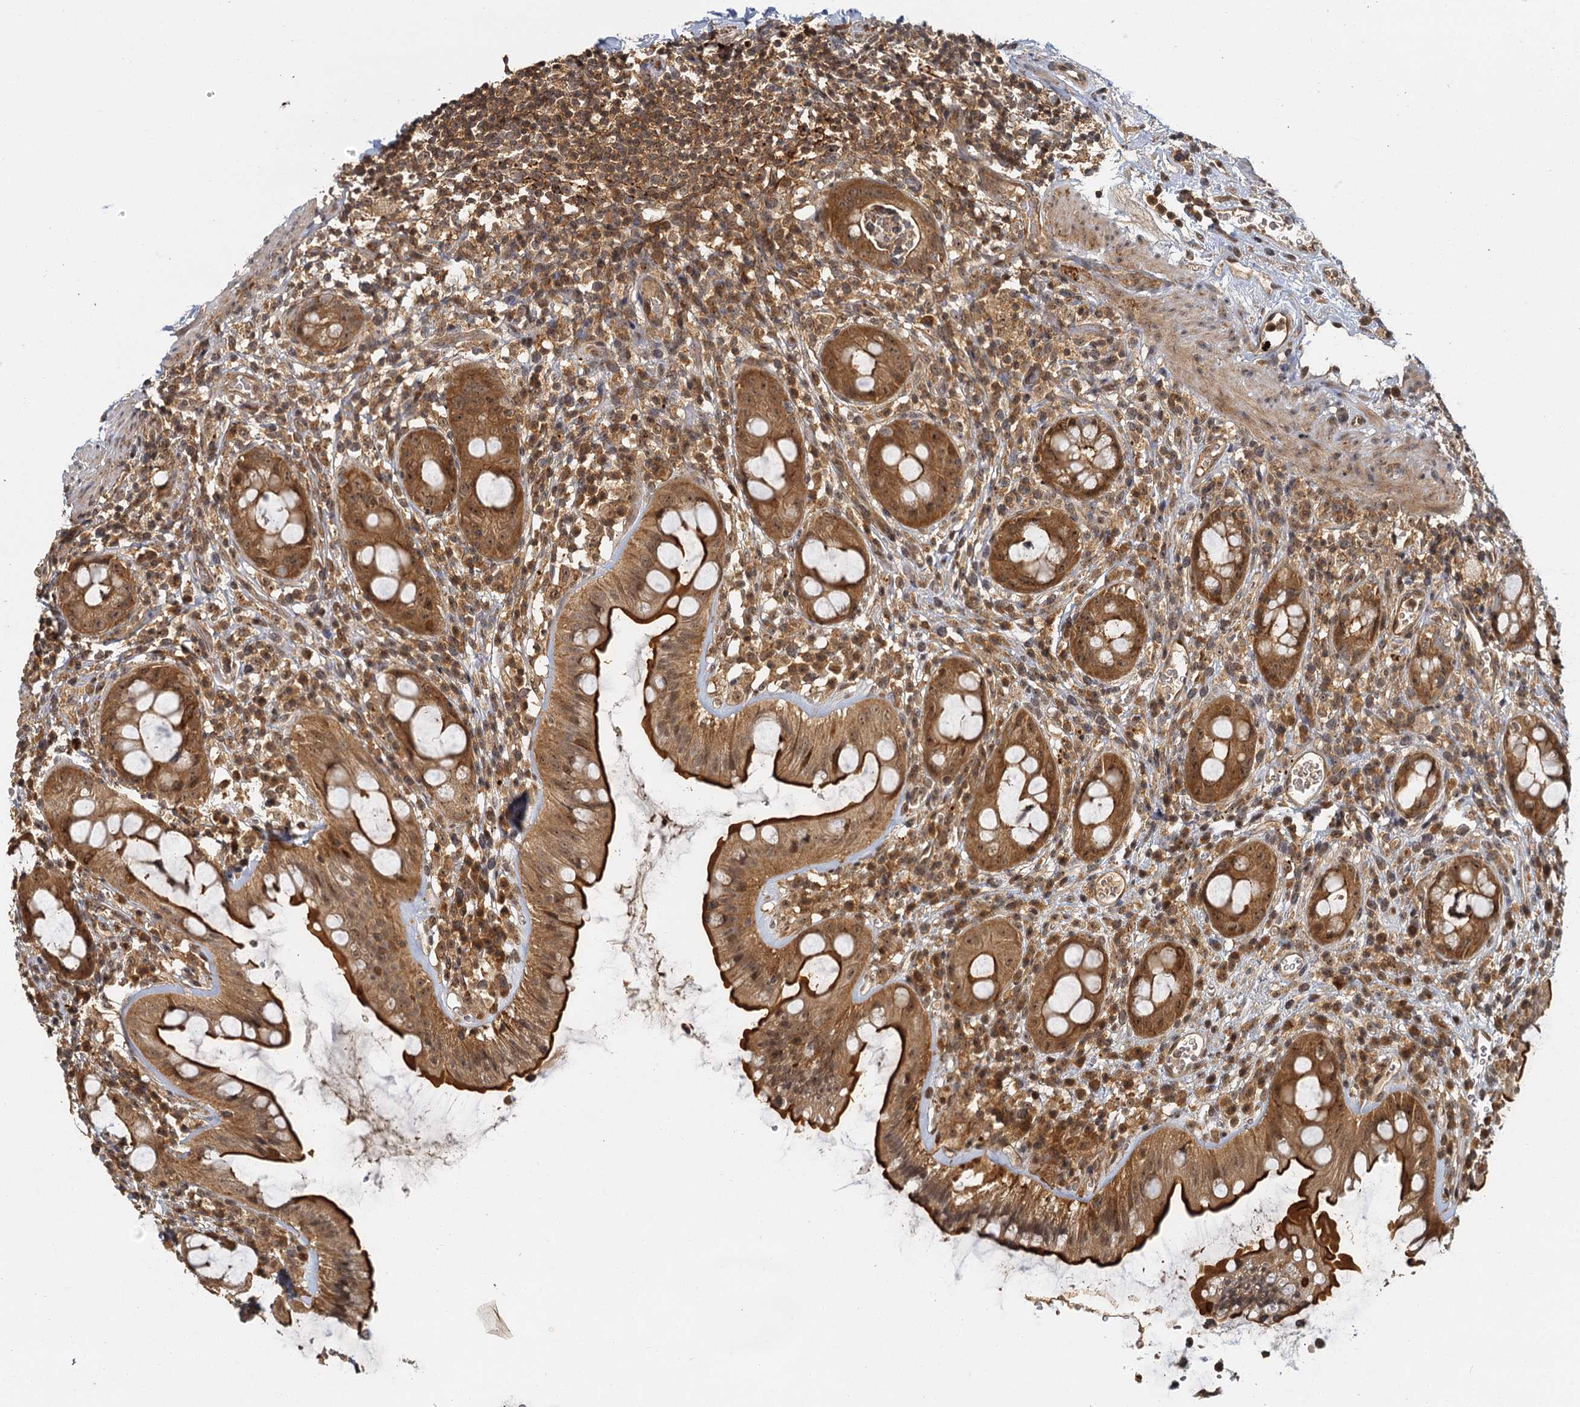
{"staining": {"intensity": "strong", "quantity": ">75%", "location": "cytoplasmic/membranous,nuclear"}, "tissue": "rectum", "cell_type": "Glandular cells", "image_type": "normal", "snomed": [{"axis": "morphology", "description": "Normal tissue, NOS"}, {"axis": "topography", "description": "Rectum"}], "caption": "This photomicrograph exhibits unremarkable rectum stained with immunohistochemistry (IHC) to label a protein in brown. The cytoplasmic/membranous,nuclear of glandular cells show strong positivity for the protein. Nuclei are counter-stained blue.", "gene": "ZNF549", "patient": {"sex": "female", "age": 57}}